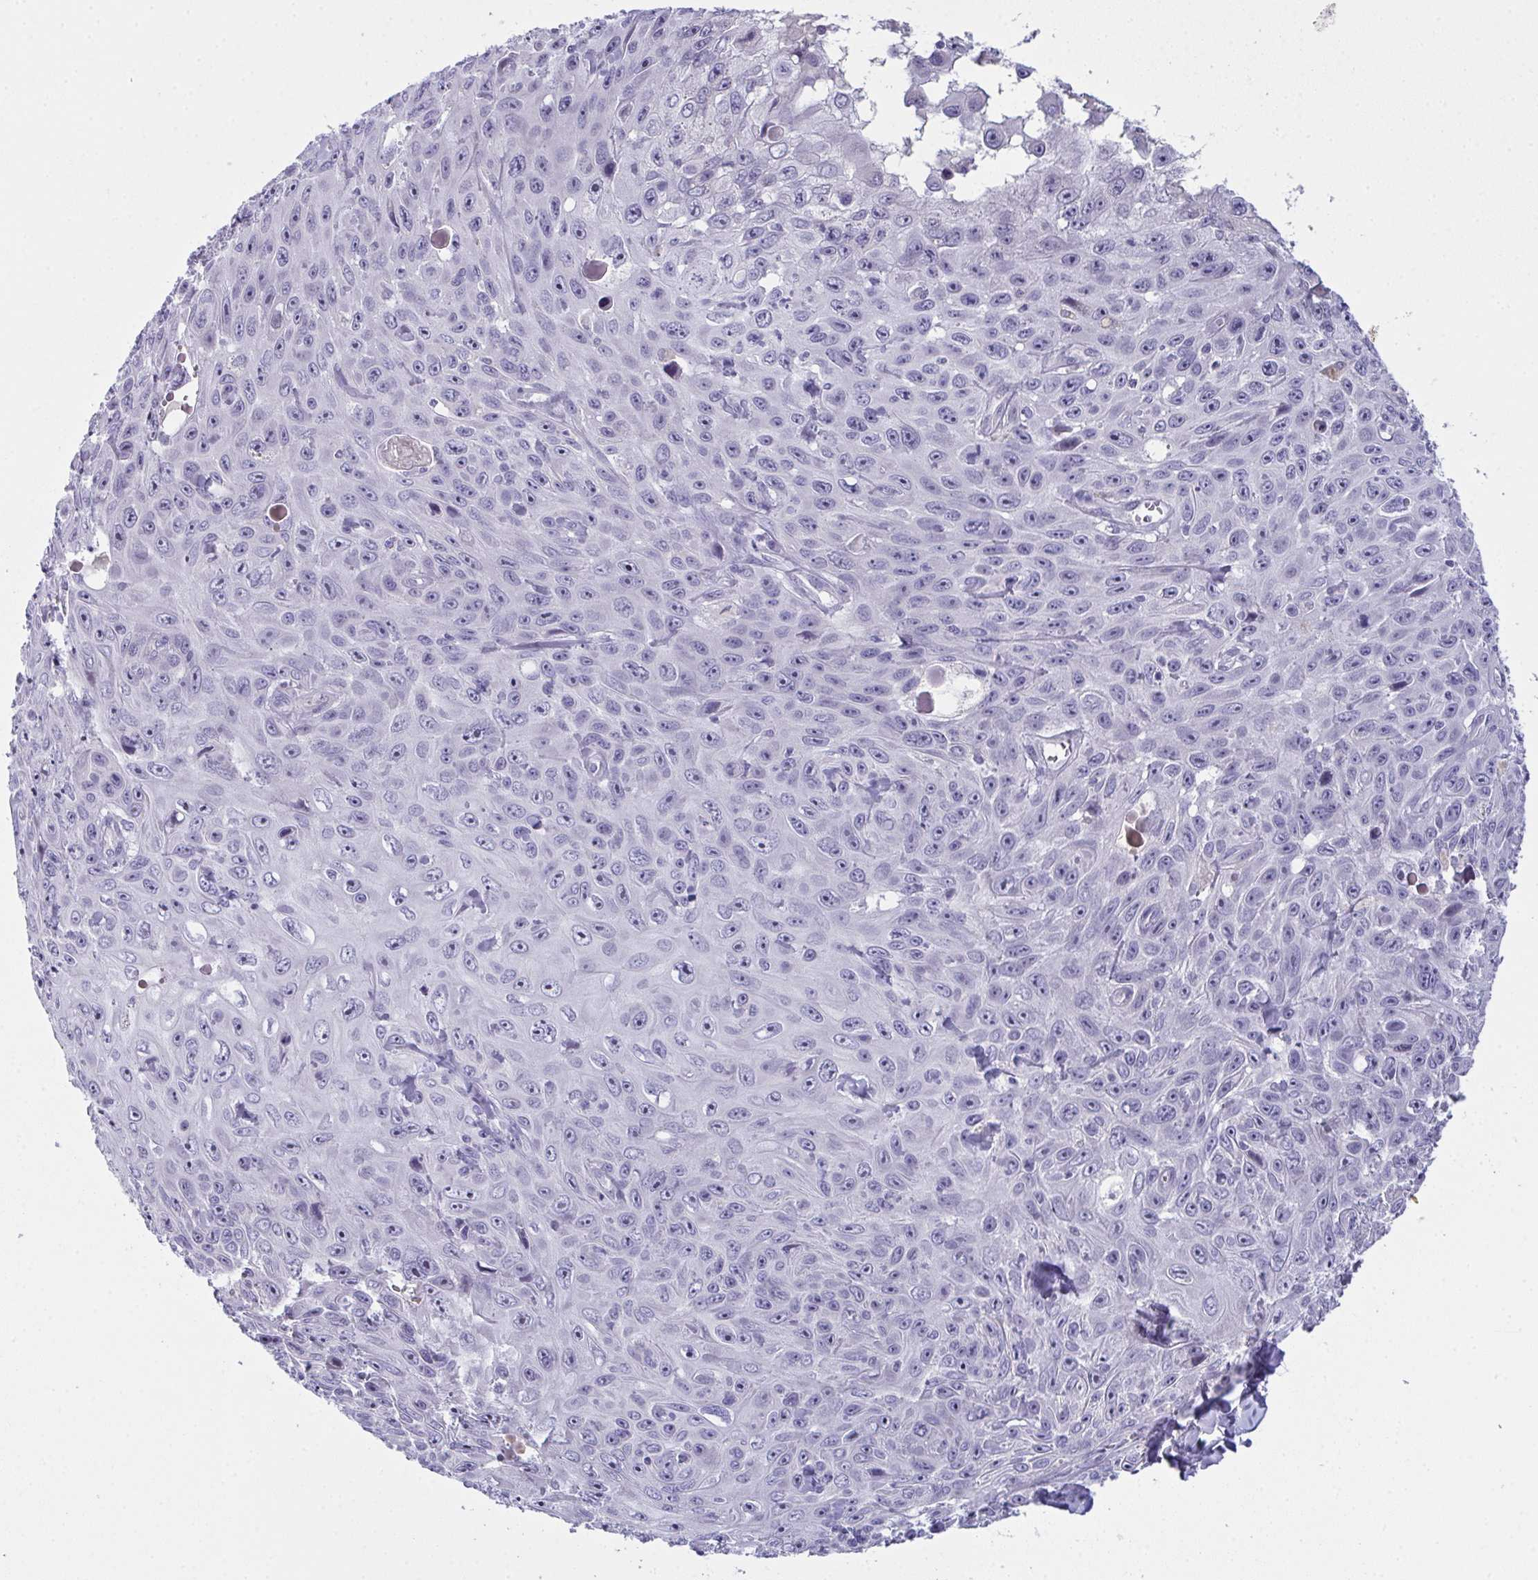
{"staining": {"intensity": "negative", "quantity": "none", "location": "none"}, "tissue": "skin cancer", "cell_type": "Tumor cells", "image_type": "cancer", "snomed": [{"axis": "morphology", "description": "Squamous cell carcinoma, NOS"}, {"axis": "topography", "description": "Skin"}], "caption": "High power microscopy micrograph of an IHC histopathology image of skin squamous cell carcinoma, revealing no significant staining in tumor cells.", "gene": "TEX19", "patient": {"sex": "male", "age": 82}}